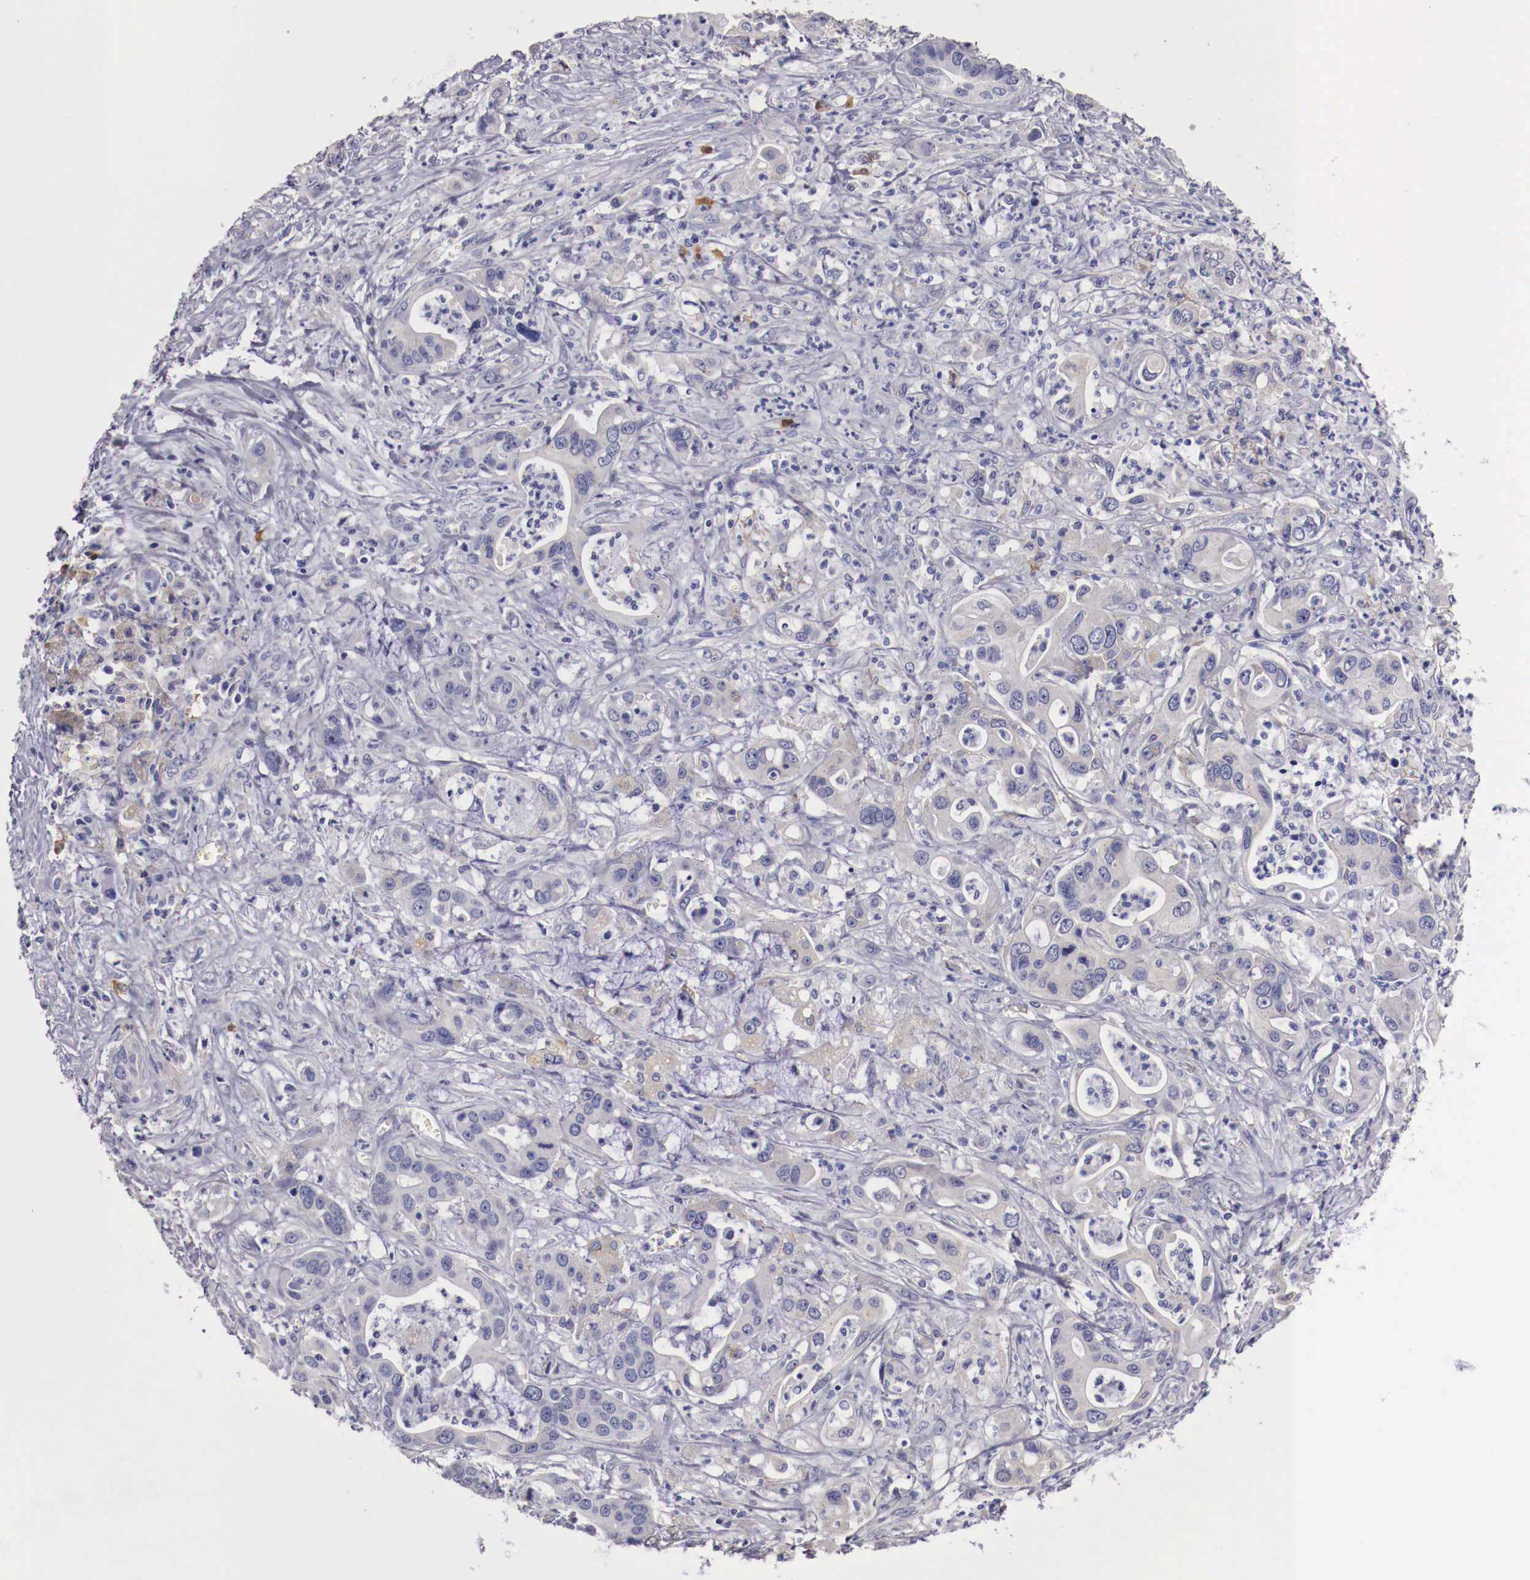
{"staining": {"intensity": "negative", "quantity": "none", "location": "none"}, "tissue": "liver cancer", "cell_type": "Tumor cells", "image_type": "cancer", "snomed": [{"axis": "morphology", "description": "Cholangiocarcinoma"}, {"axis": "topography", "description": "Liver"}], "caption": "A micrograph of liver cancer (cholangiocarcinoma) stained for a protein demonstrates no brown staining in tumor cells.", "gene": "PITPNA", "patient": {"sex": "female", "age": 65}}